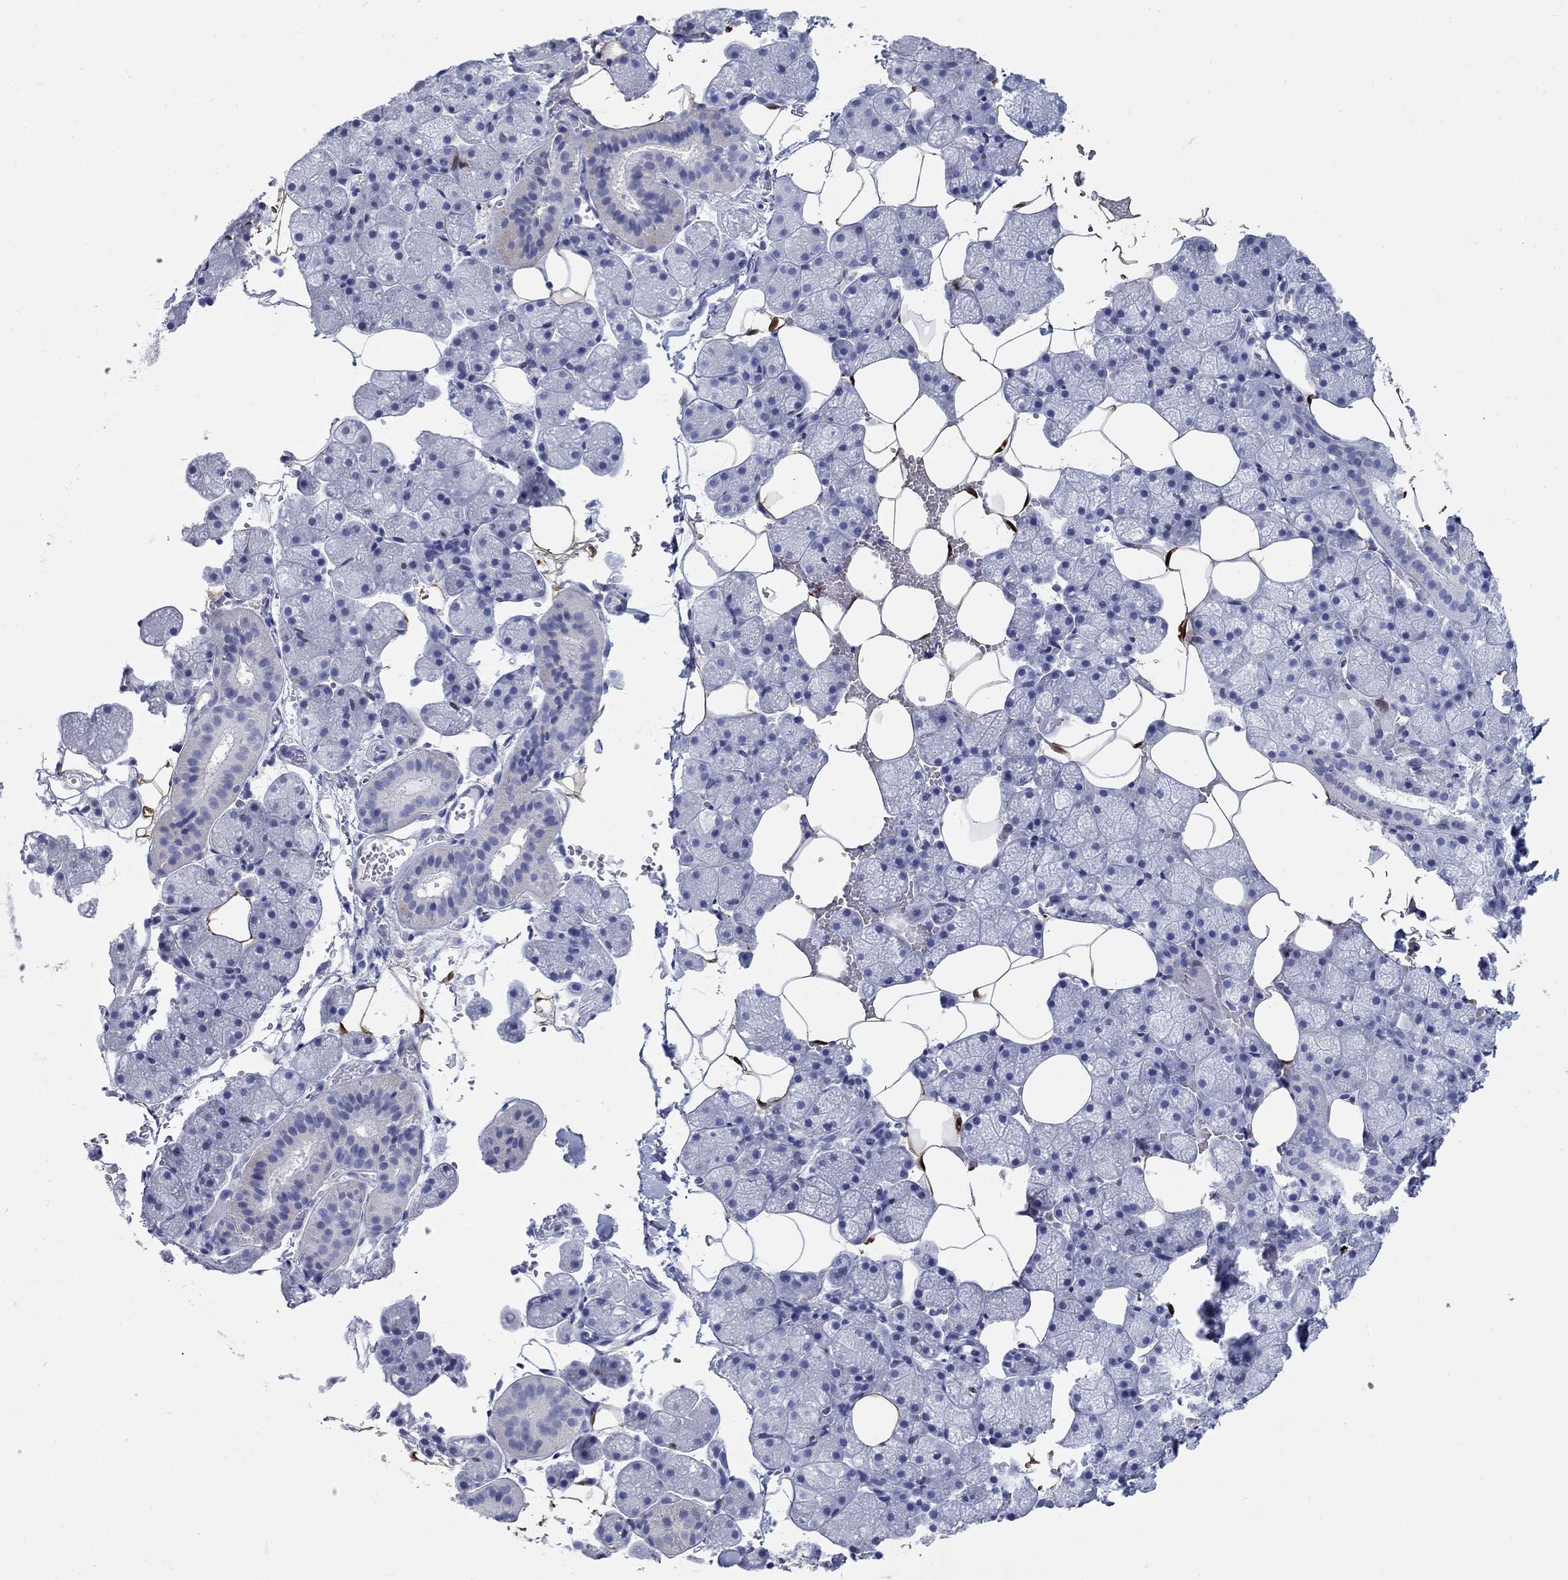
{"staining": {"intensity": "moderate", "quantity": "<25%", "location": "cytoplasmic/membranous,nuclear"}, "tissue": "salivary gland", "cell_type": "Glandular cells", "image_type": "normal", "snomed": [{"axis": "morphology", "description": "Normal tissue, NOS"}, {"axis": "topography", "description": "Salivary gland"}], "caption": "DAB immunohistochemical staining of unremarkable salivary gland demonstrates moderate cytoplasmic/membranous,nuclear protein positivity in about <25% of glandular cells.", "gene": "AKR1C1", "patient": {"sex": "male", "age": 38}}